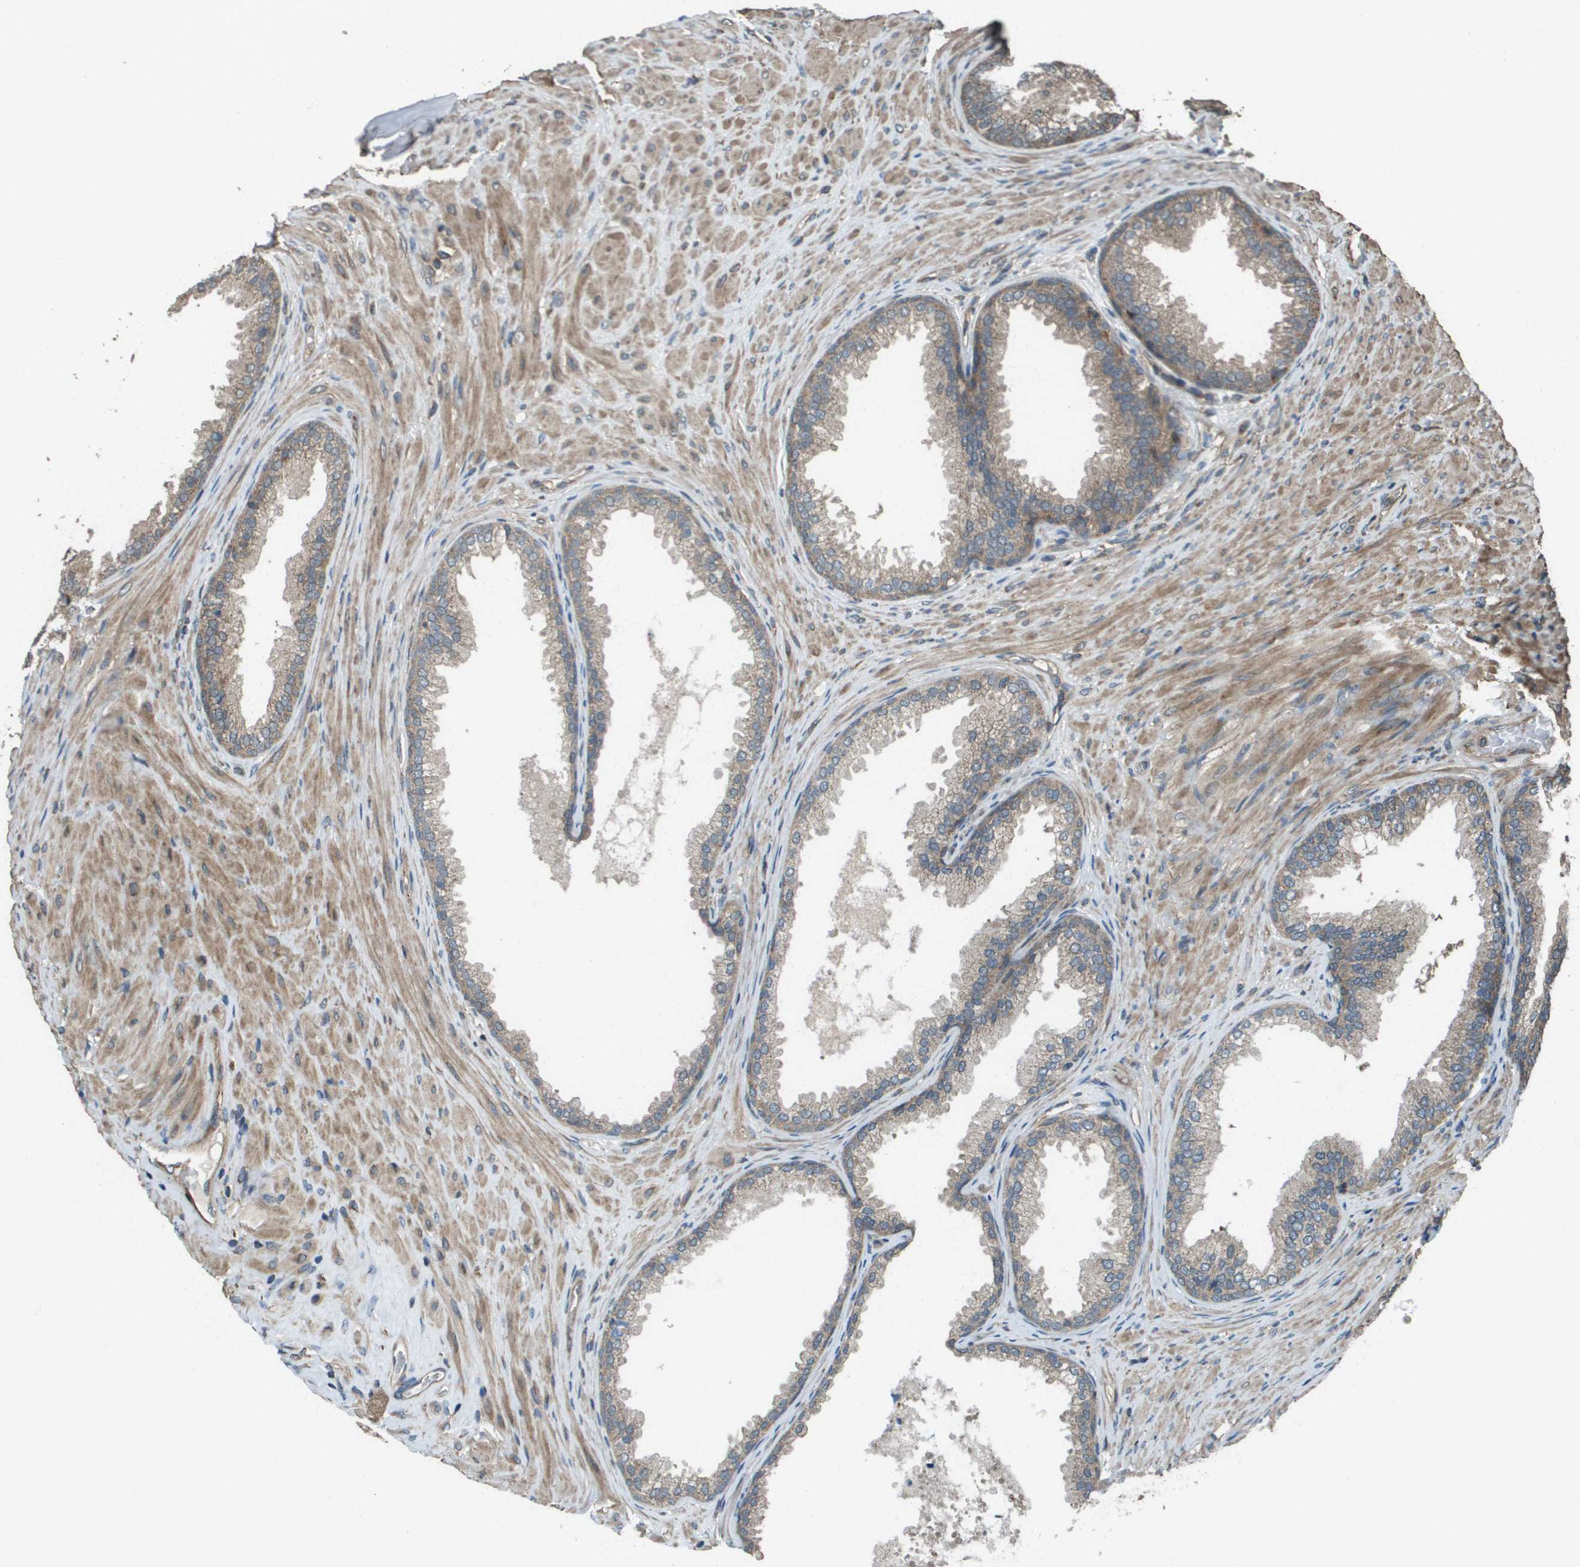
{"staining": {"intensity": "moderate", "quantity": "25%-75%", "location": "cytoplasmic/membranous"}, "tissue": "prostate", "cell_type": "Glandular cells", "image_type": "normal", "snomed": [{"axis": "morphology", "description": "Normal tissue, NOS"}, {"axis": "topography", "description": "Prostate"}], "caption": "Prostate was stained to show a protein in brown. There is medium levels of moderate cytoplasmic/membranous expression in approximately 25%-75% of glandular cells. The protein is shown in brown color, while the nuclei are stained blue.", "gene": "PLPBP", "patient": {"sex": "male", "age": 76}}